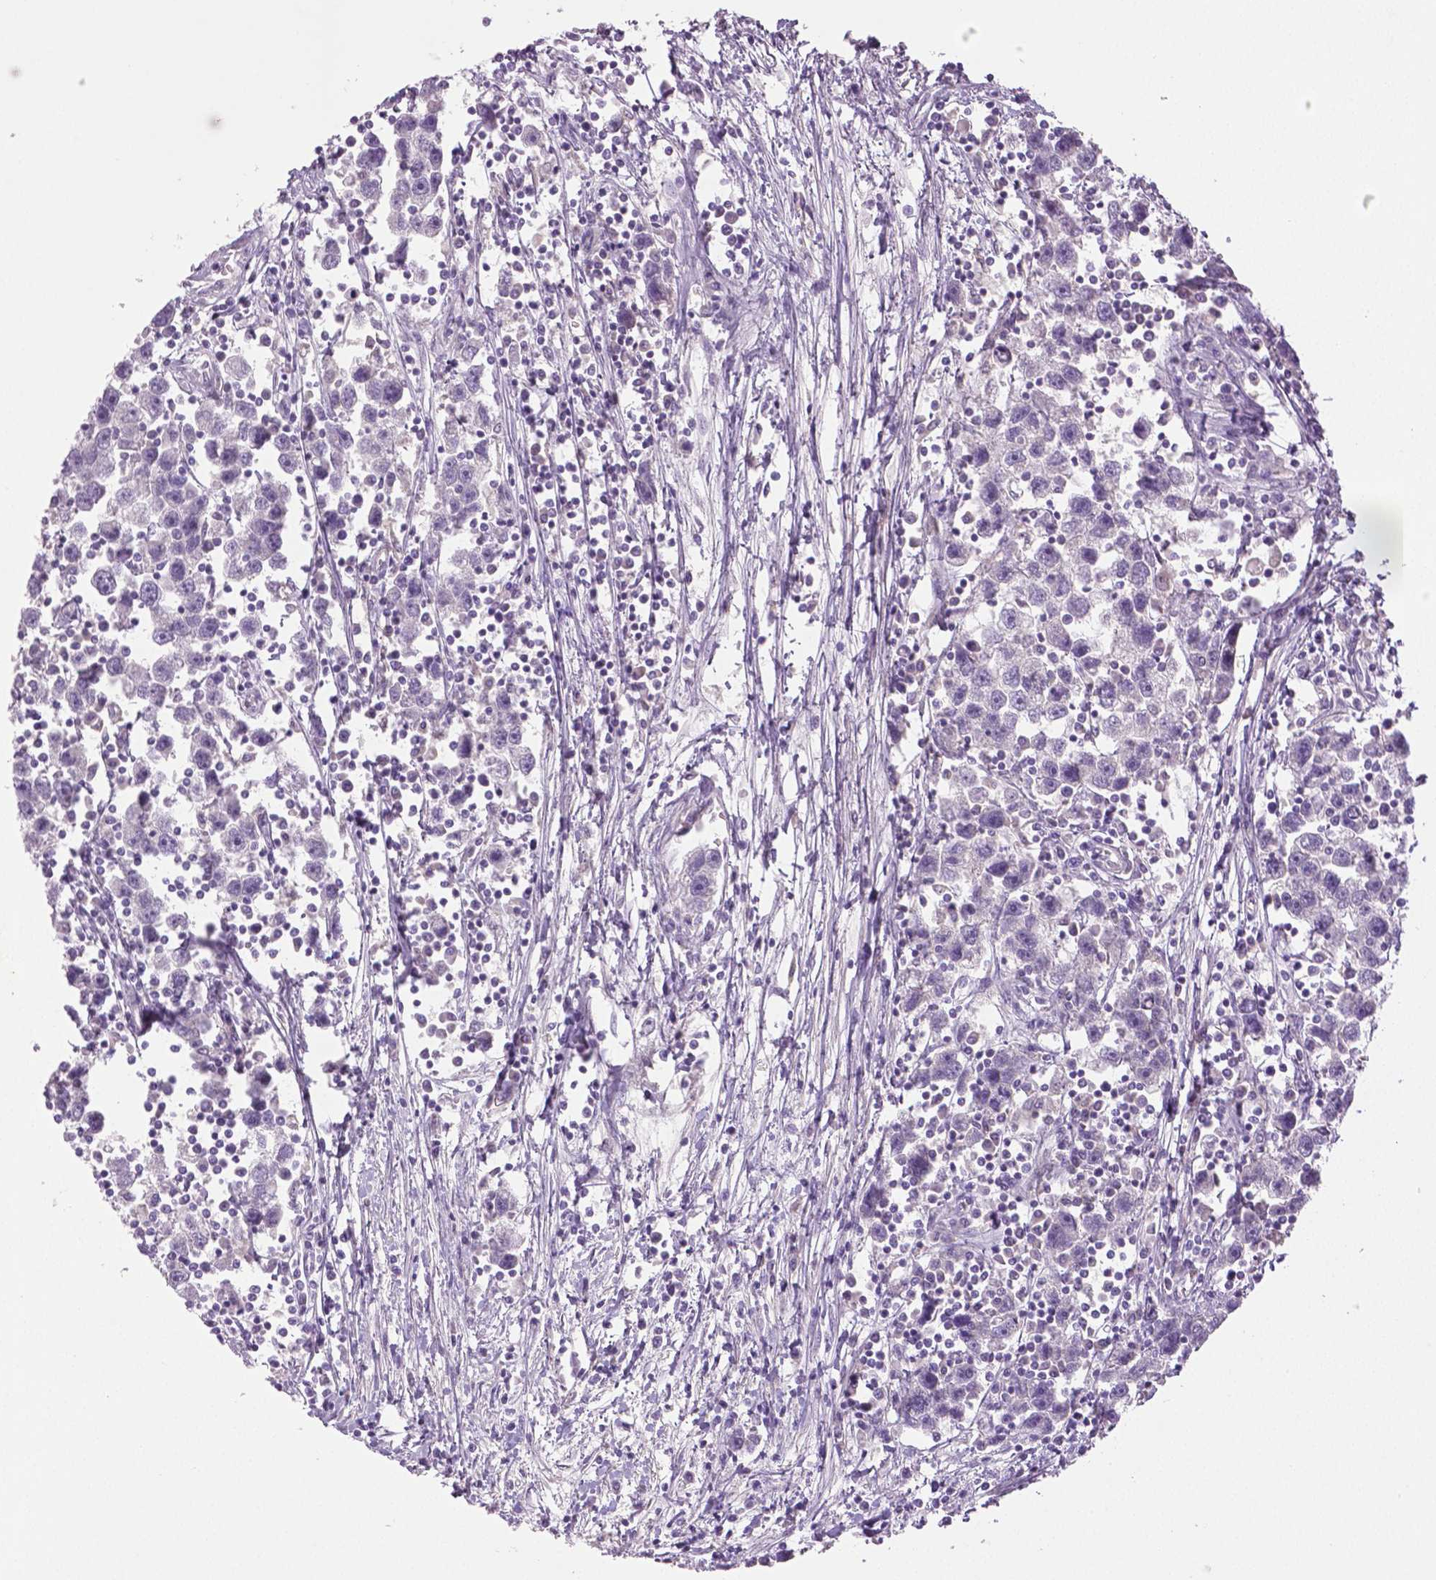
{"staining": {"intensity": "negative", "quantity": "none", "location": "none"}, "tissue": "testis cancer", "cell_type": "Tumor cells", "image_type": "cancer", "snomed": [{"axis": "morphology", "description": "Seminoma, NOS"}, {"axis": "topography", "description": "Testis"}], "caption": "The image reveals no staining of tumor cells in testis cancer (seminoma).", "gene": "DNAH12", "patient": {"sex": "male", "age": 30}}